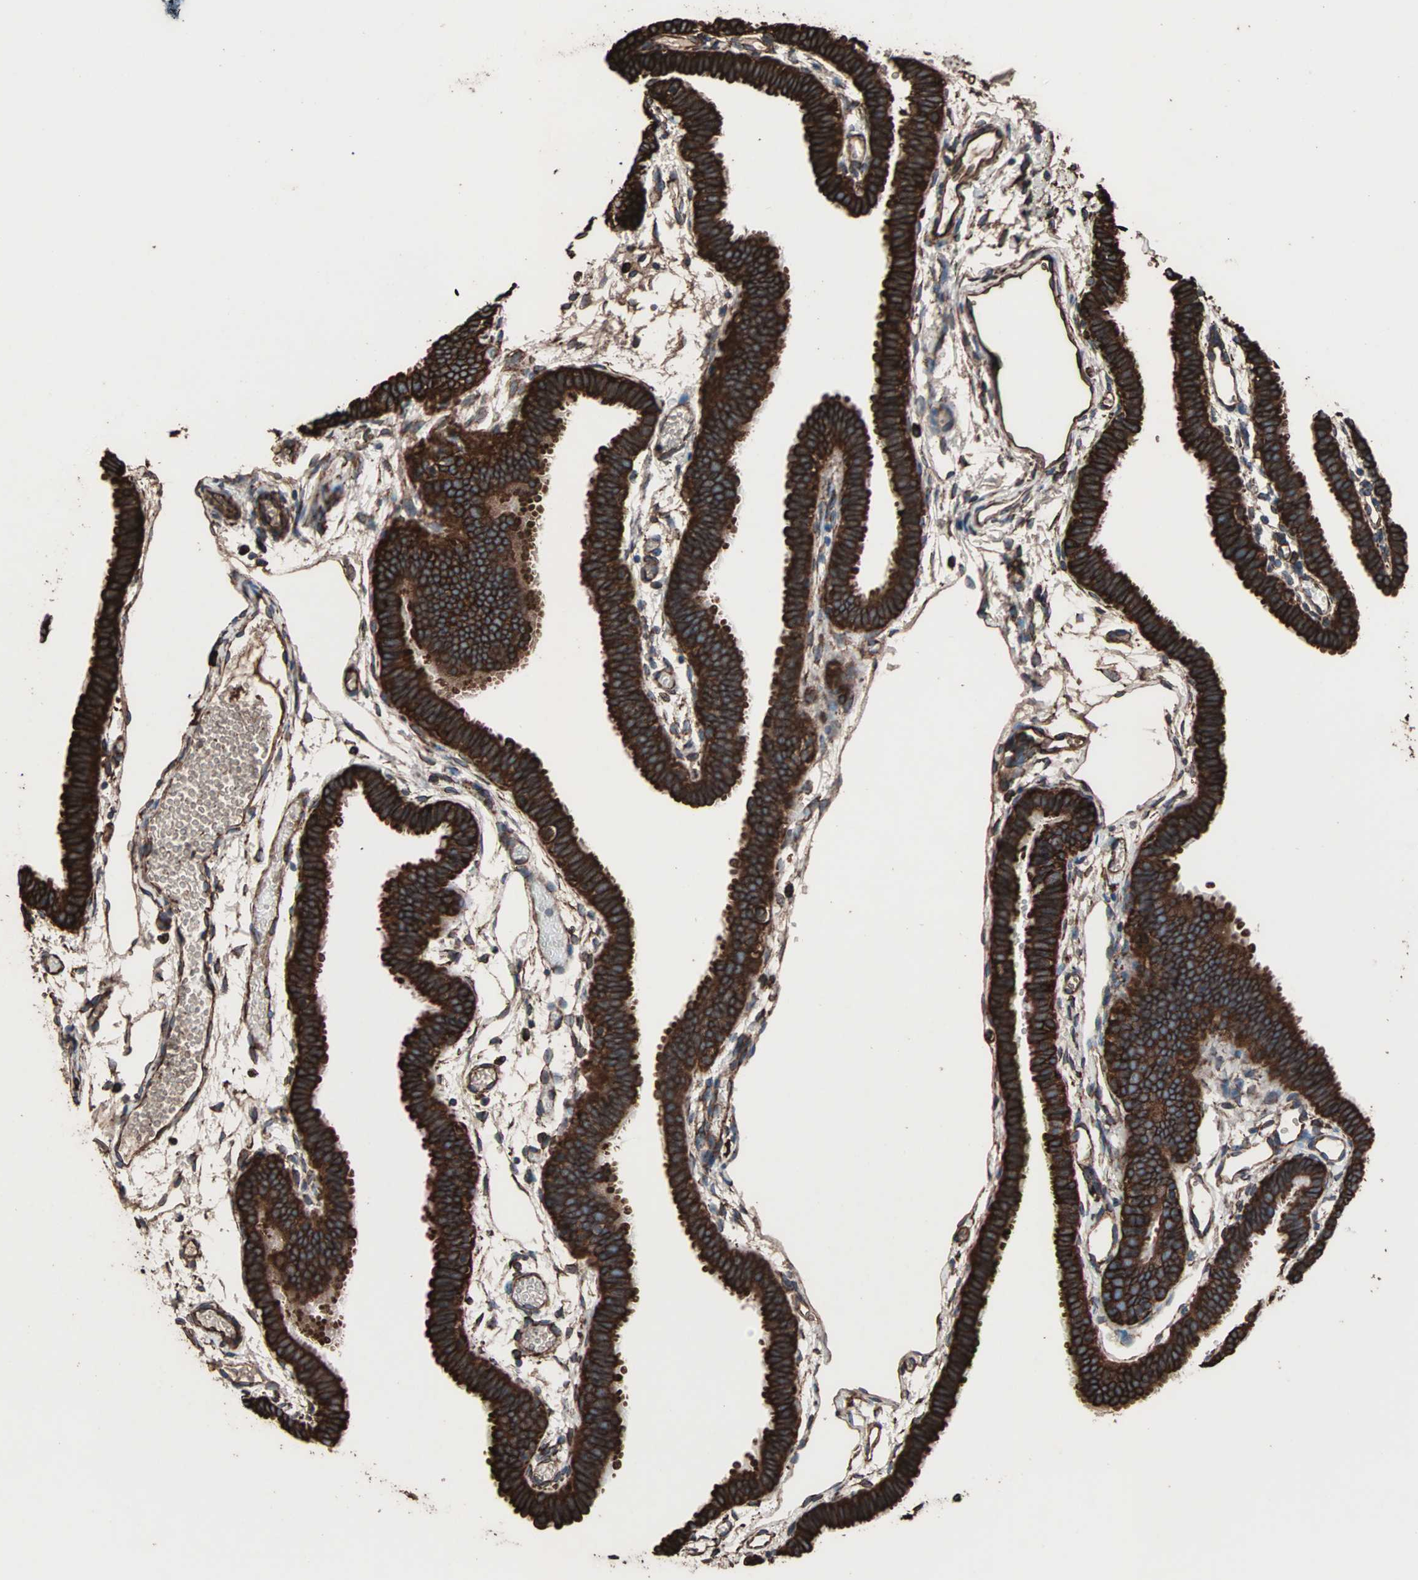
{"staining": {"intensity": "strong", "quantity": ">75%", "location": "cytoplasmic/membranous"}, "tissue": "fallopian tube", "cell_type": "Glandular cells", "image_type": "normal", "snomed": [{"axis": "morphology", "description": "Normal tissue, NOS"}, {"axis": "topography", "description": "Fallopian tube"}], "caption": "Immunohistochemical staining of unremarkable human fallopian tube shows strong cytoplasmic/membranous protein expression in approximately >75% of glandular cells.", "gene": "HSP90B1", "patient": {"sex": "female", "age": 29}}